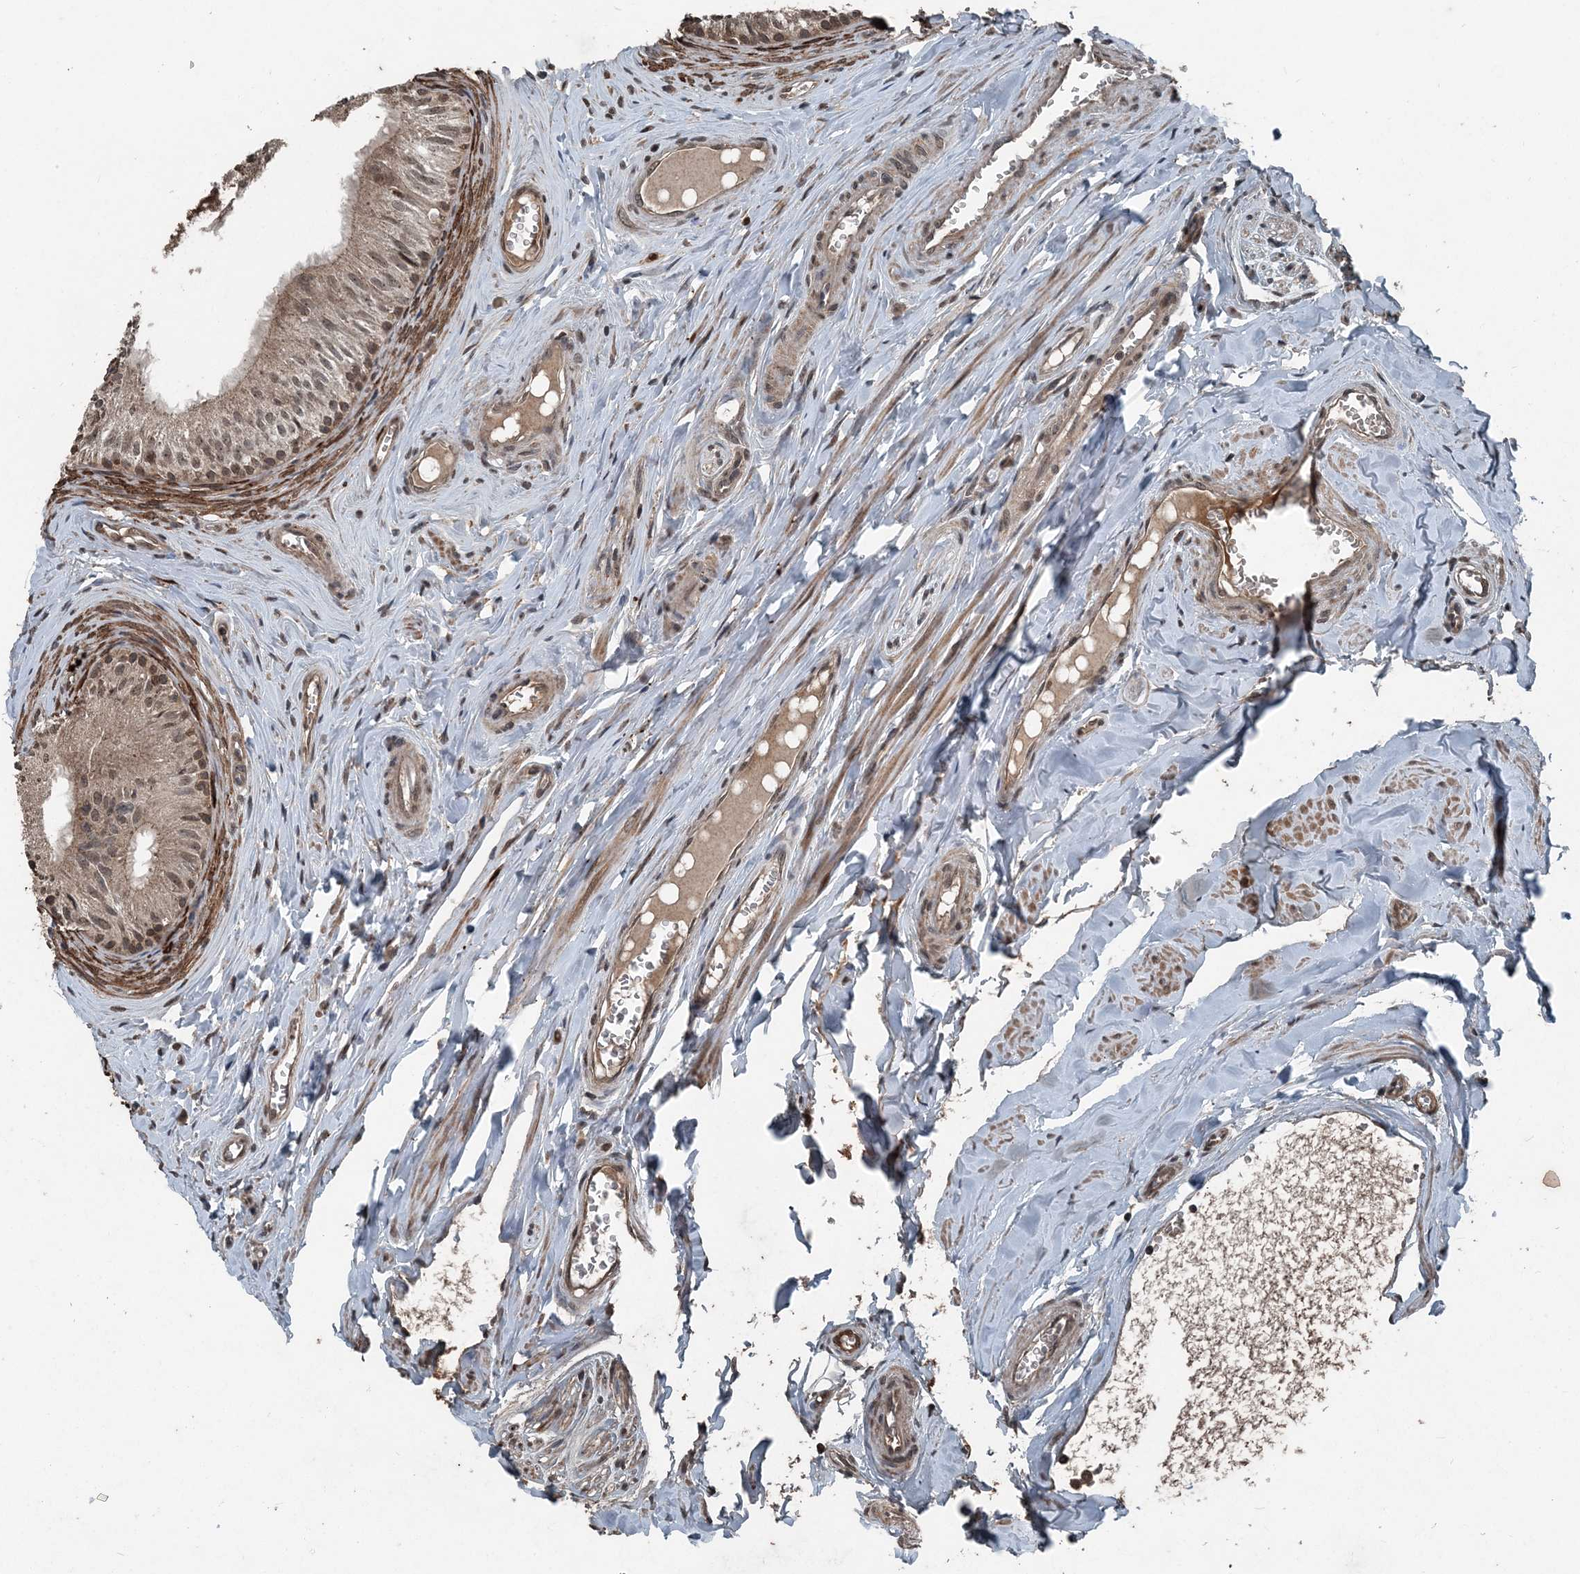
{"staining": {"intensity": "strong", "quantity": "25%-75%", "location": "nuclear"}, "tissue": "epididymis", "cell_type": "Glandular cells", "image_type": "normal", "snomed": [{"axis": "morphology", "description": "Normal tissue, NOS"}, {"axis": "topography", "description": "Epididymis"}], "caption": "Strong nuclear staining is seen in approximately 25%-75% of glandular cells in unremarkable epididymis. (DAB (3,3'-diaminobenzidine) = brown stain, brightfield microscopy at high magnification).", "gene": "CFL1", "patient": {"sex": "male", "age": 46}}